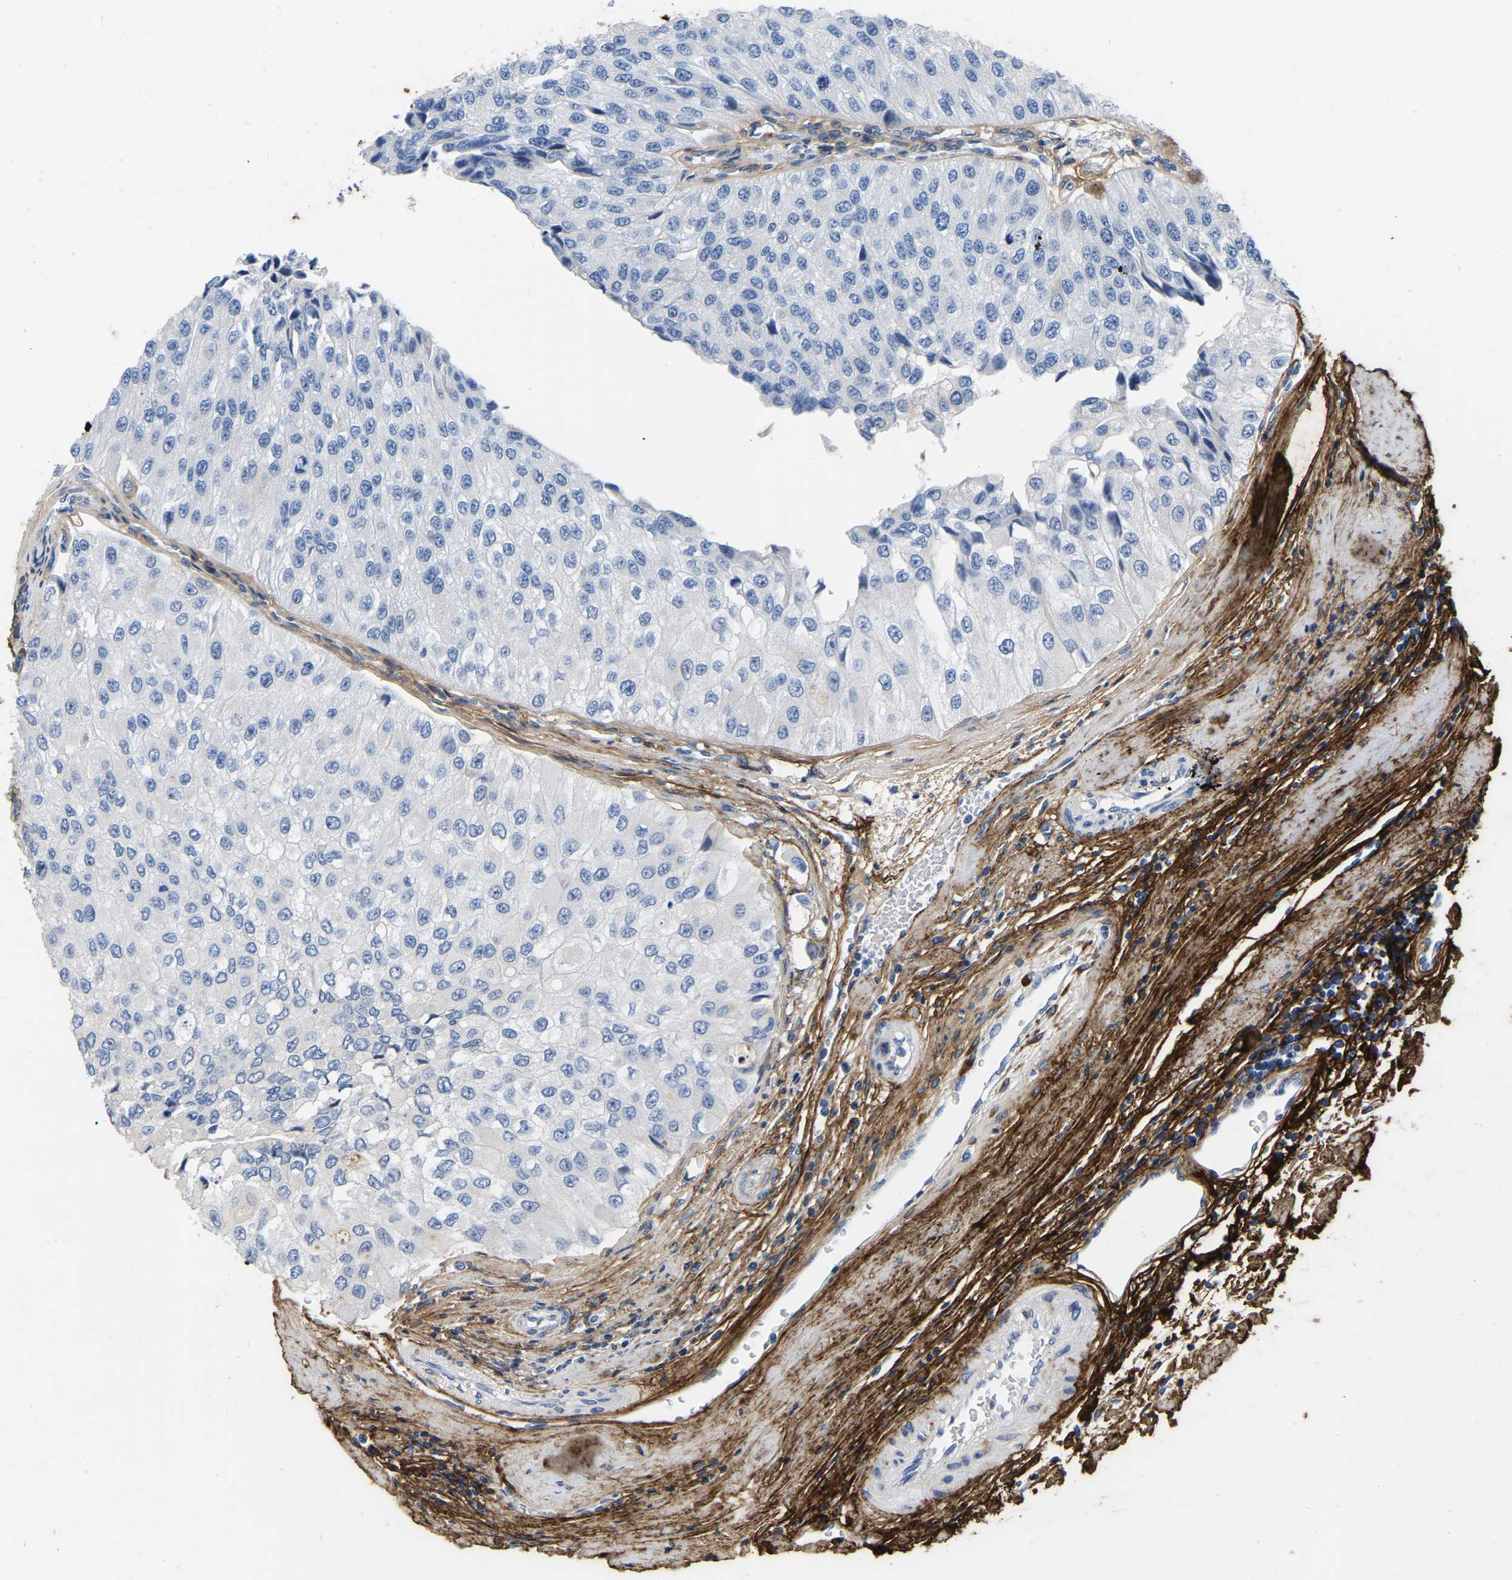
{"staining": {"intensity": "negative", "quantity": "none", "location": "none"}, "tissue": "urothelial cancer", "cell_type": "Tumor cells", "image_type": "cancer", "snomed": [{"axis": "morphology", "description": "Urothelial carcinoma, High grade"}, {"axis": "topography", "description": "Kidney"}, {"axis": "topography", "description": "Urinary bladder"}], "caption": "An image of urothelial cancer stained for a protein displays no brown staining in tumor cells. (DAB IHC visualized using brightfield microscopy, high magnification).", "gene": "COL6A1", "patient": {"sex": "male", "age": 77}}